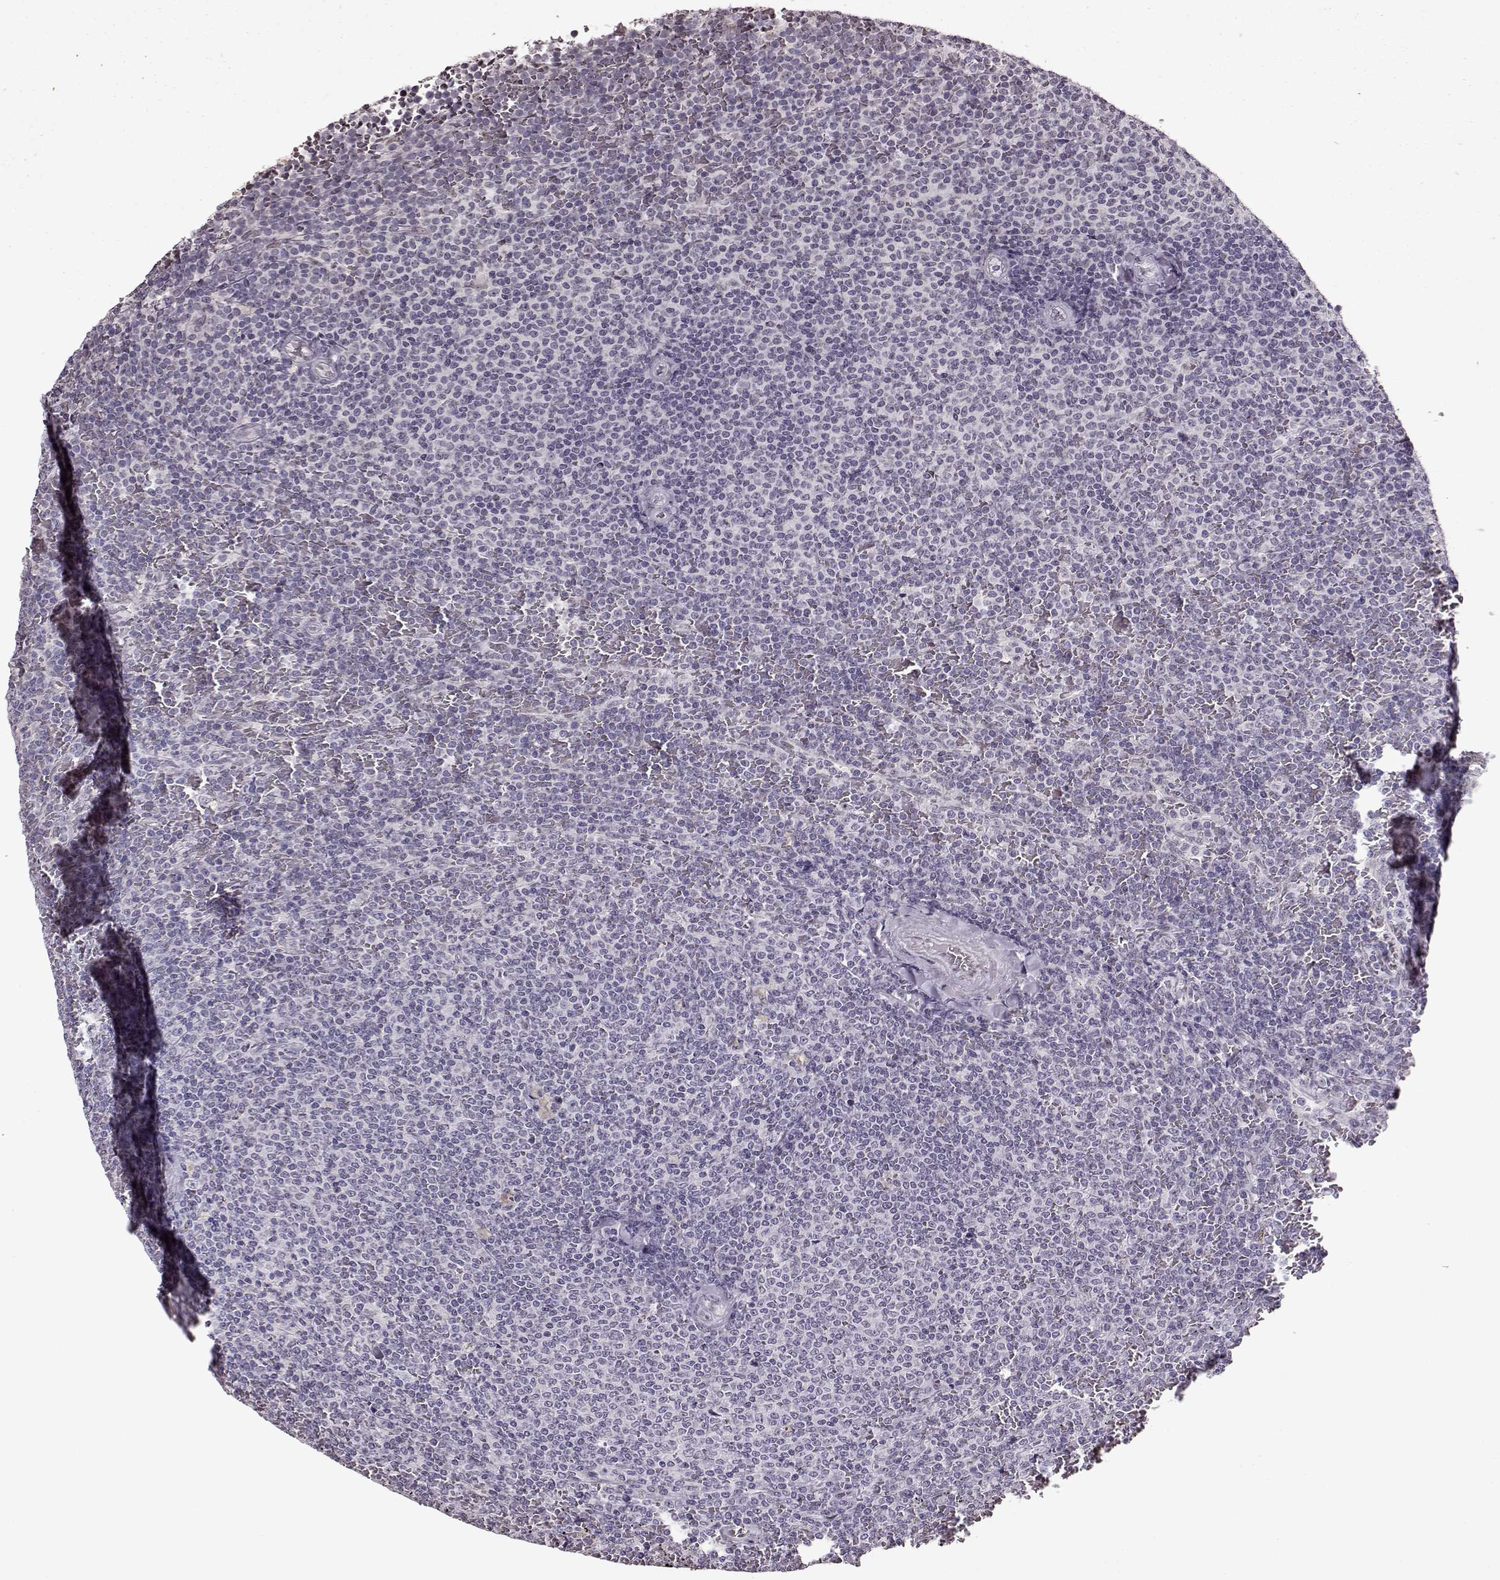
{"staining": {"intensity": "negative", "quantity": "none", "location": "none"}, "tissue": "lymphoma", "cell_type": "Tumor cells", "image_type": "cancer", "snomed": [{"axis": "morphology", "description": "Malignant lymphoma, non-Hodgkin's type, Low grade"}, {"axis": "topography", "description": "Spleen"}], "caption": "A high-resolution histopathology image shows immunohistochemistry staining of low-grade malignant lymphoma, non-Hodgkin's type, which demonstrates no significant staining in tumor cells.", "gene": "STX1B", "patient": {"sex": "female", "age": 77}}